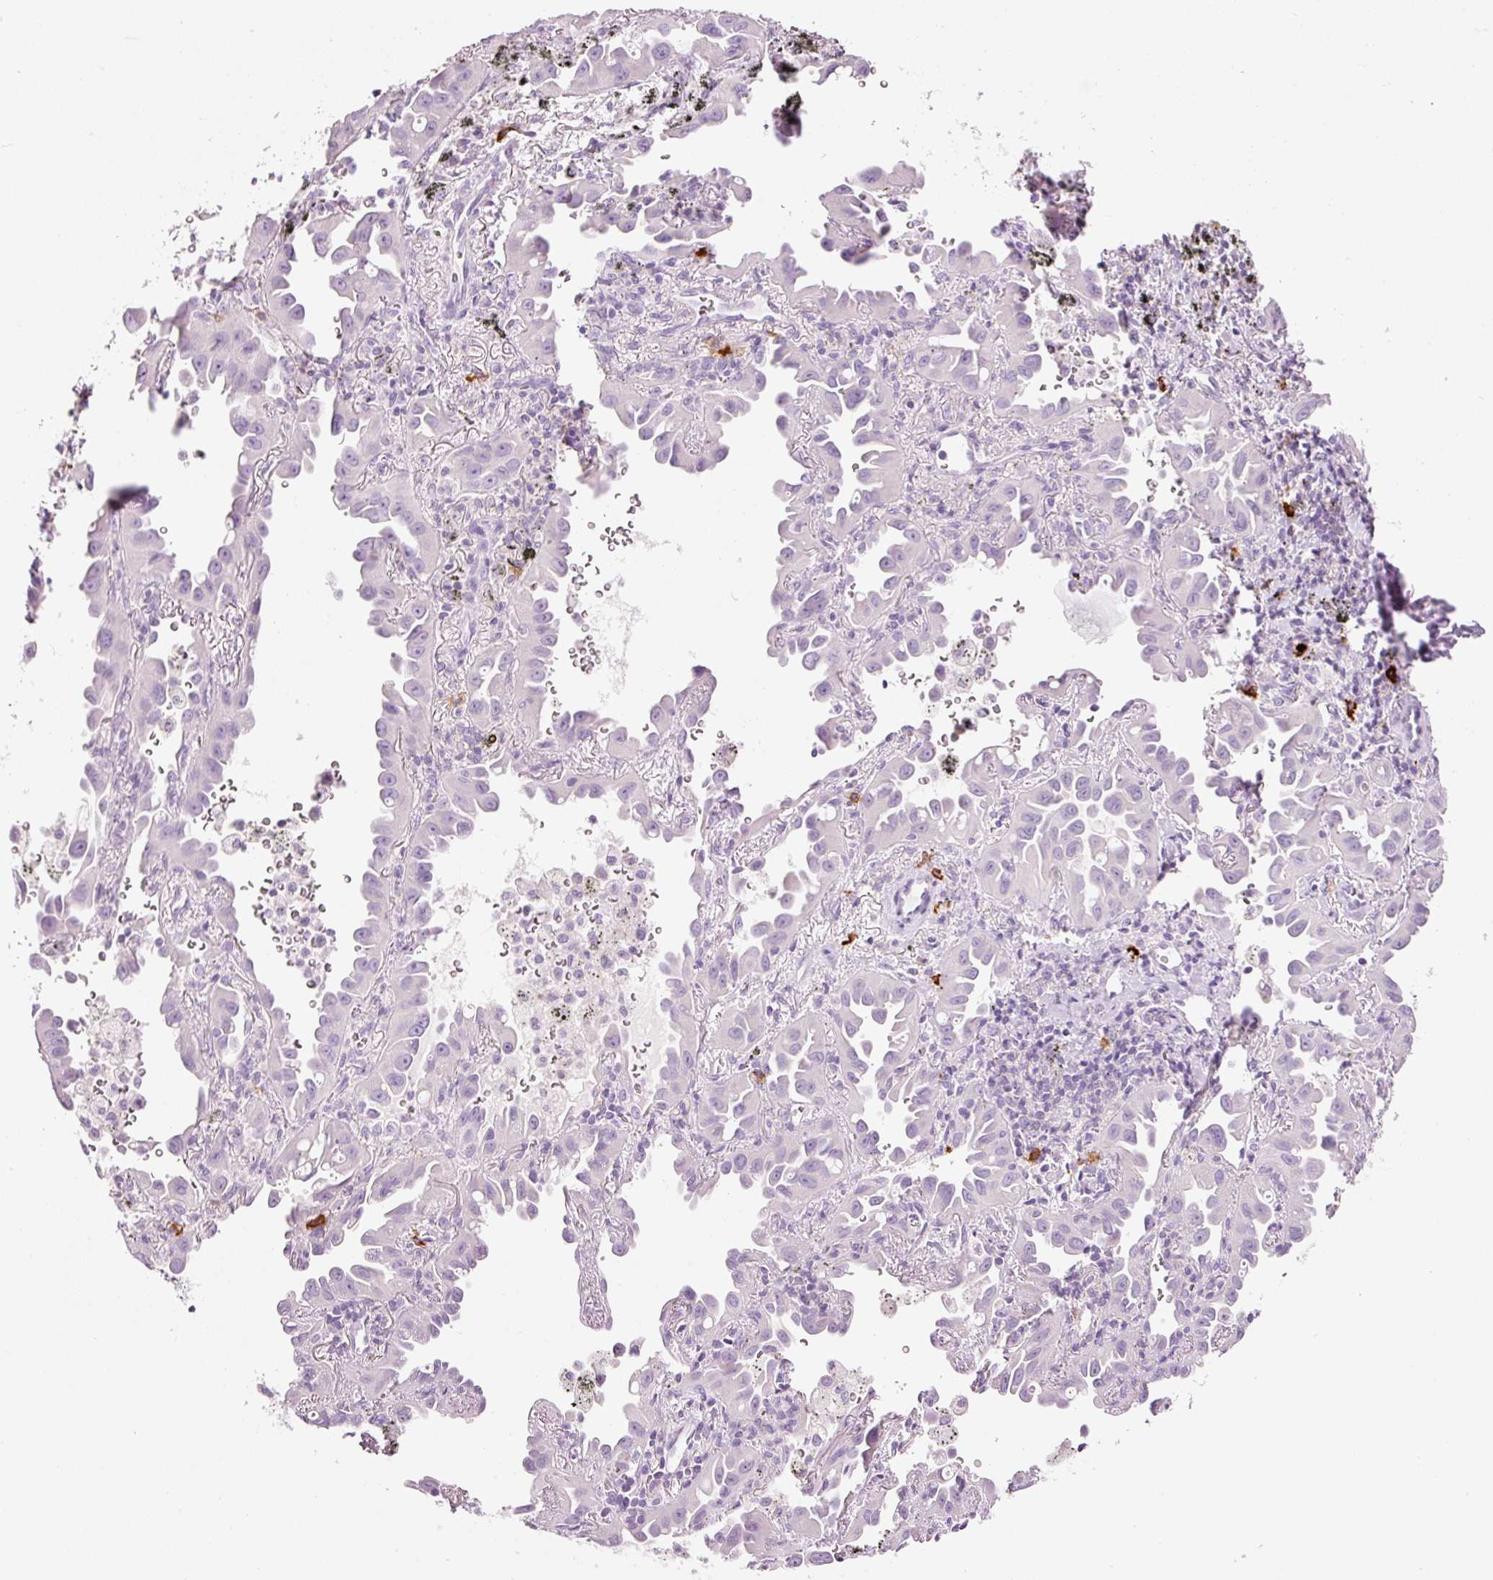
{"staining": {"intensity": "negative", "quantity": "none", "location": "none"}, "tissue": "lung cancer", "cell_type": "Tumor cells", "image_type": "cancer", "snomed": [{"axis": "morphology", "description": "Adenocarcinoma, NOS"}, {"axis": "topography", "description": "Lung"}], "caption": "Tumor cells show no significant protein positivity in lung adenocarcinoma.", "gene": "CMA1", "patient": {"sex": "male", "age": 68}}